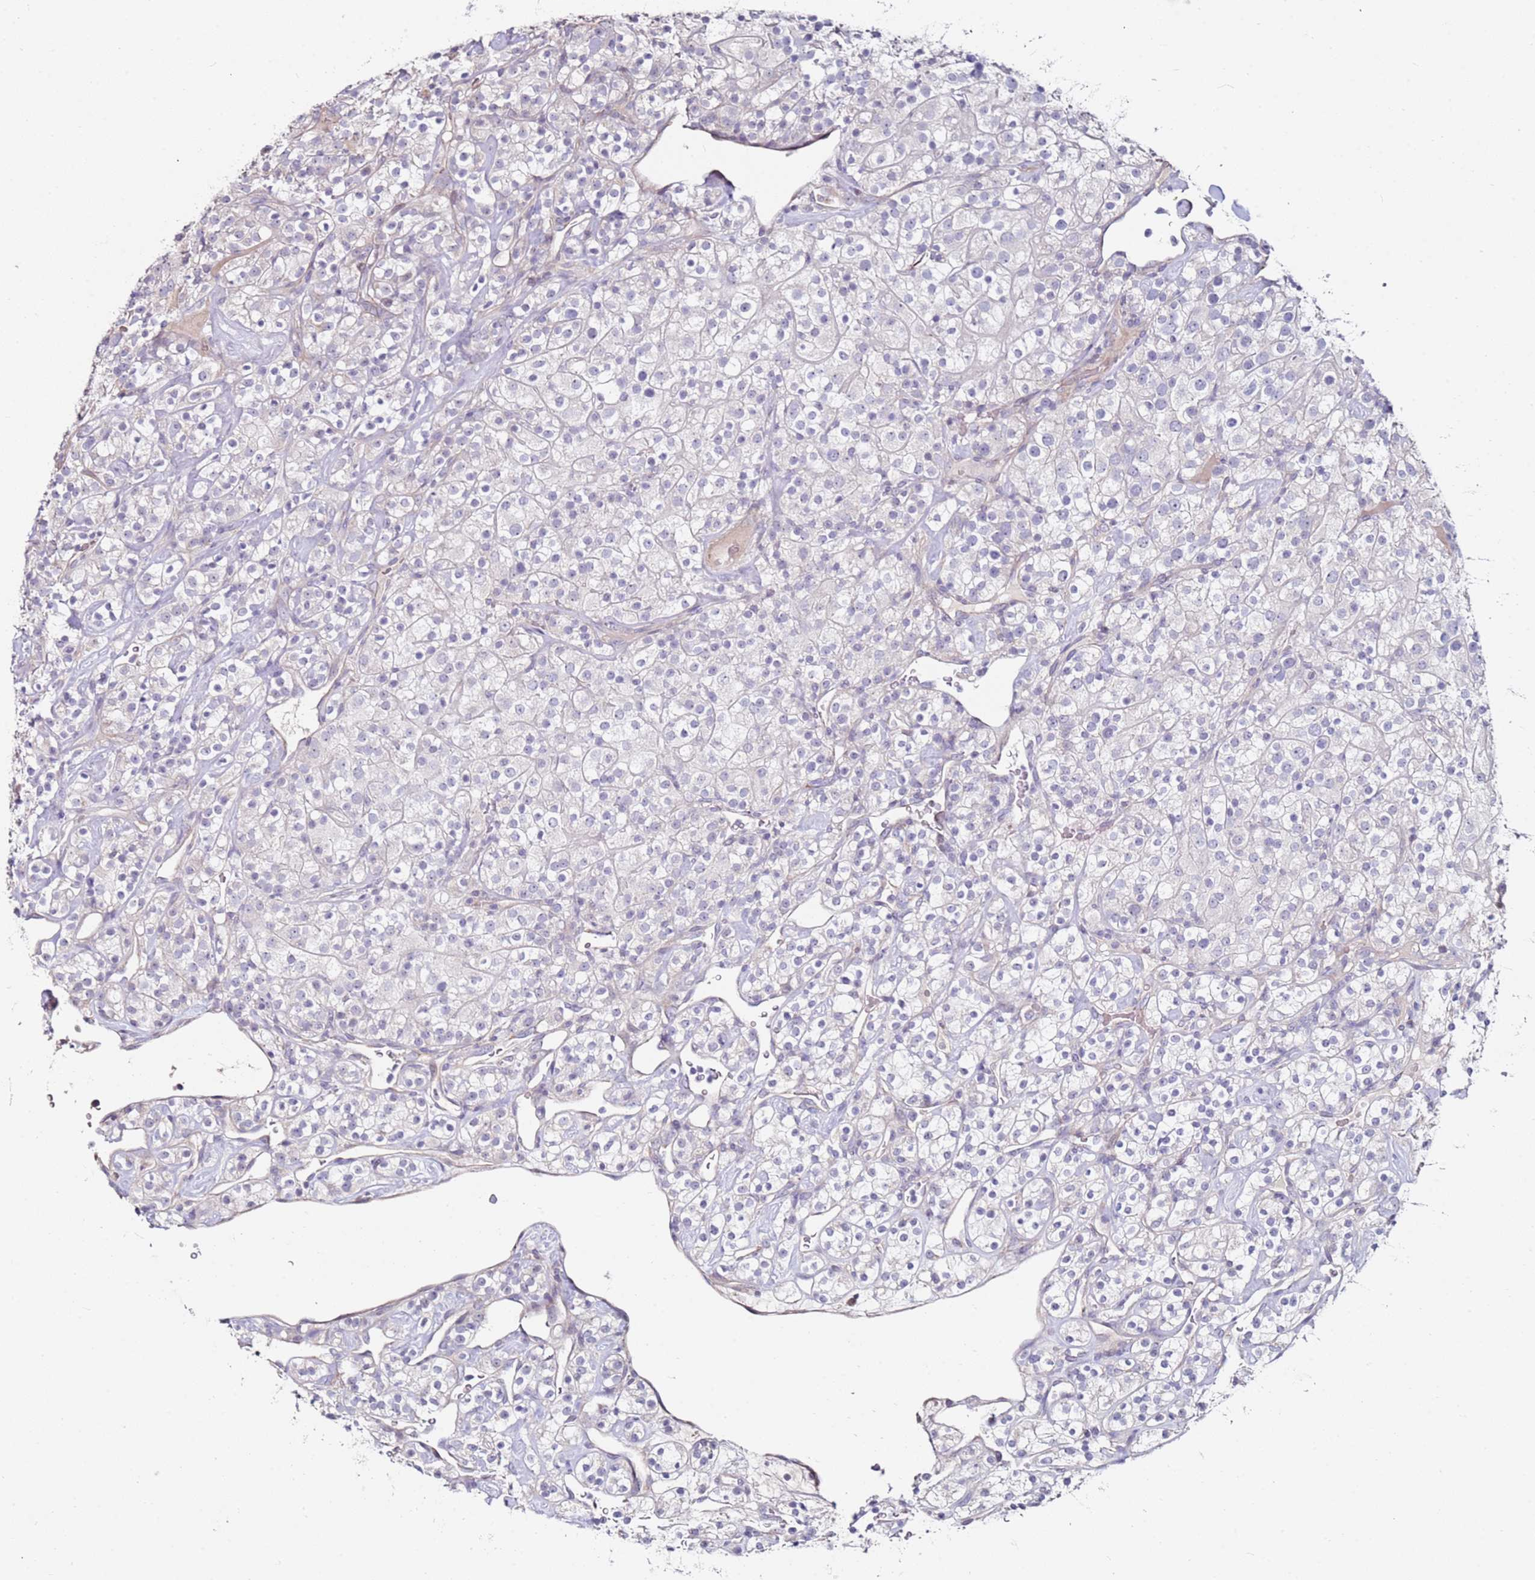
{"staining": {"intensity": "negative", "quantity": "none", "location": "none"}, "tissue": "renal cancer", "cell_type": "Tumor cells", "image_type": "cancer", "snomed": [{"axis": "morphology", "description": "Adenocarcinoma, NOS"}, {"axis": "topography", "description": "Kidney"}], "caption": "A high-resolution histopathology image shows IHC staining of renal adenocarcinoma, which reveals no significant positivity in tumor cells. The staining is performed using DAB brown chromogen with nuclei counter-stained in using hematoxylin.", "gene": "RARS2", "patient": {"sex": "male", "age": 77}}